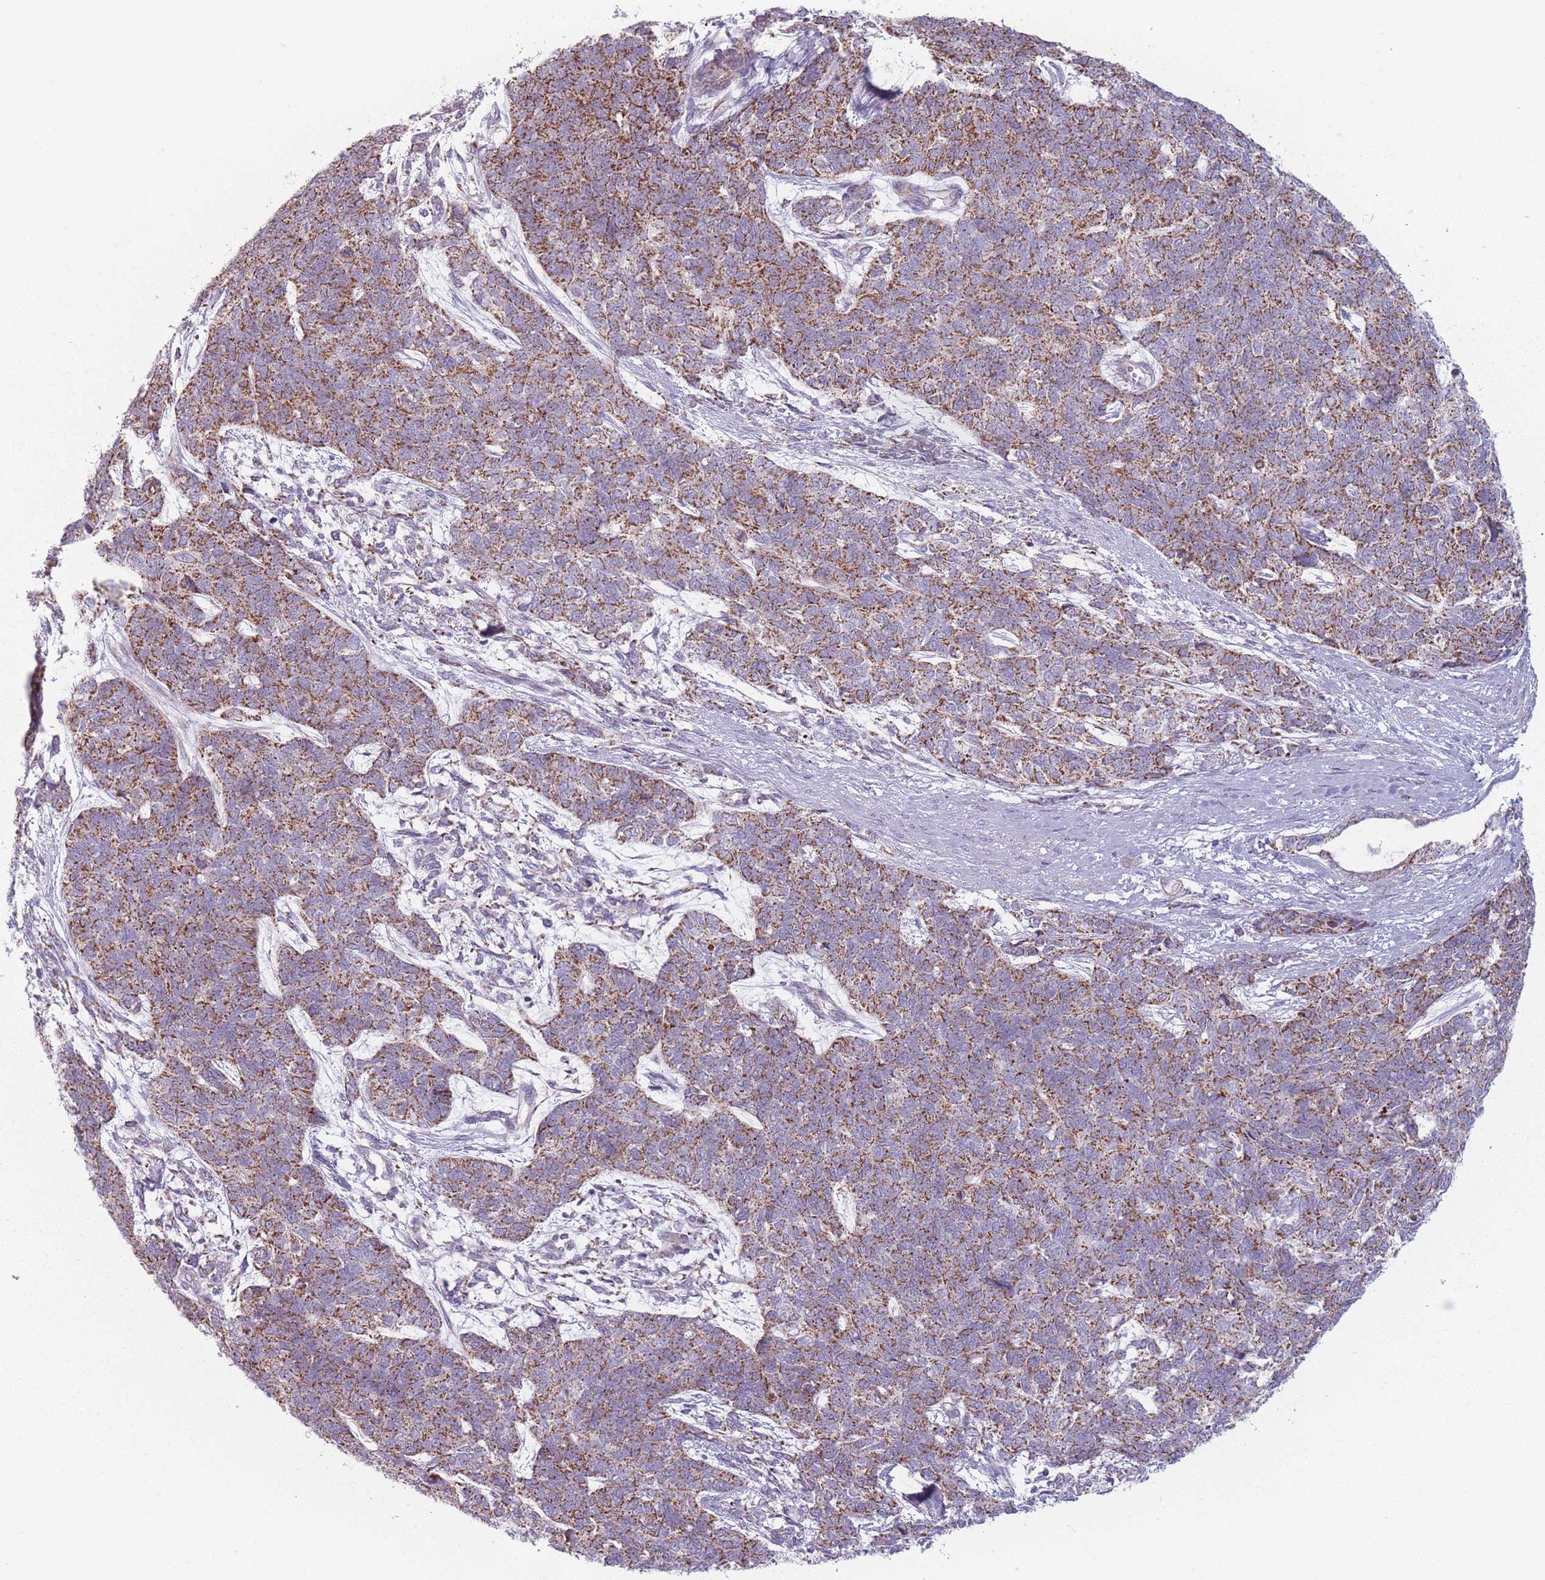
{"staining": {"intensity": "moderate", "quantity": ">75%", "location": "cytoplasmic/membranous"}, "tissue": "cervical cancer", "cell_type": "Tumor cells", "image_type": "cancer", "snomed": [{"axis": "morphology", "description": "Squamous cell carcinoma, NOS"}, {"axis": "topography", "description": "Cervix"}], "caption": "Cervical cancer (squamous cell carcinoma) stained with IHC demonstrates moderate cytoplasmic/membranous expression in approximately >75% of tumor cells. The staining was performed using DAB (3,3'-diaminobenzidine) to visualize the protein expression in brown, while the nuclei were stained in blue with hematoxylin (Magnification: 20x).", "gene": "DCHS1", "patient": {"sex": "female", "age": 63}}